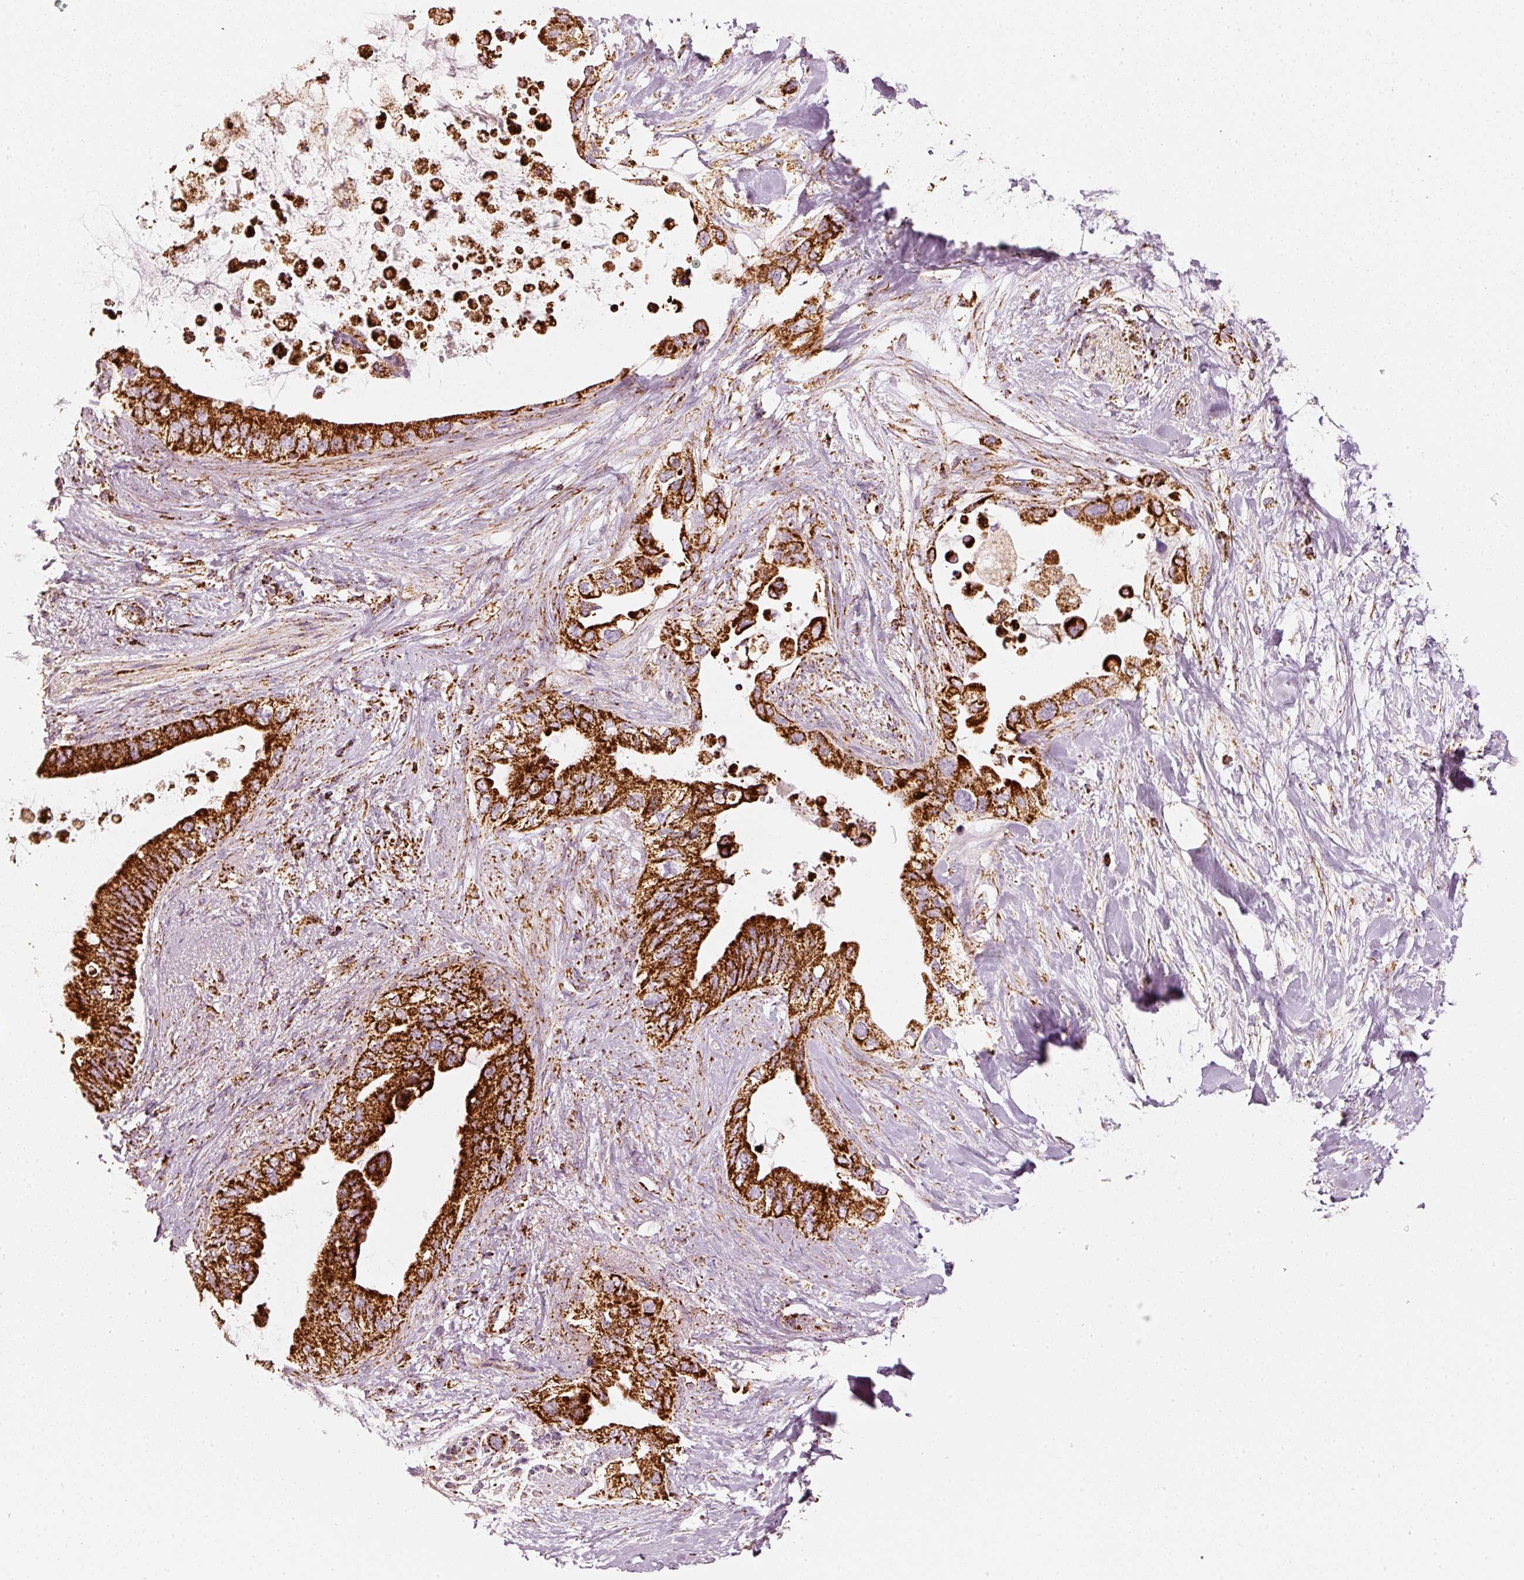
{"staining": {"intensity": "strong", "quantity": ">75%", "location": "cytoplasmic/membranous"}, "tissue": "pancreatic cancer", "cell_type": "Tumor cells", "image_type": "cancer", "snomed": [{"axis": "morphology", "description": "Adenocarcinoma, NOS"}, {"axis": "topography", "description": "Pancreas"}], "caption": "The histopathology image reveals immunohistochemical staining of adenocarcinoma (pancreatic). There is strong cytoplasmic/membranous staining is seen in approximately >75% of tumor cells. (Brightfield microscopy of DAB IHC at high magnification).", "gene": "UQCRC1", "patient": {"sex": "female", "age": 56}}